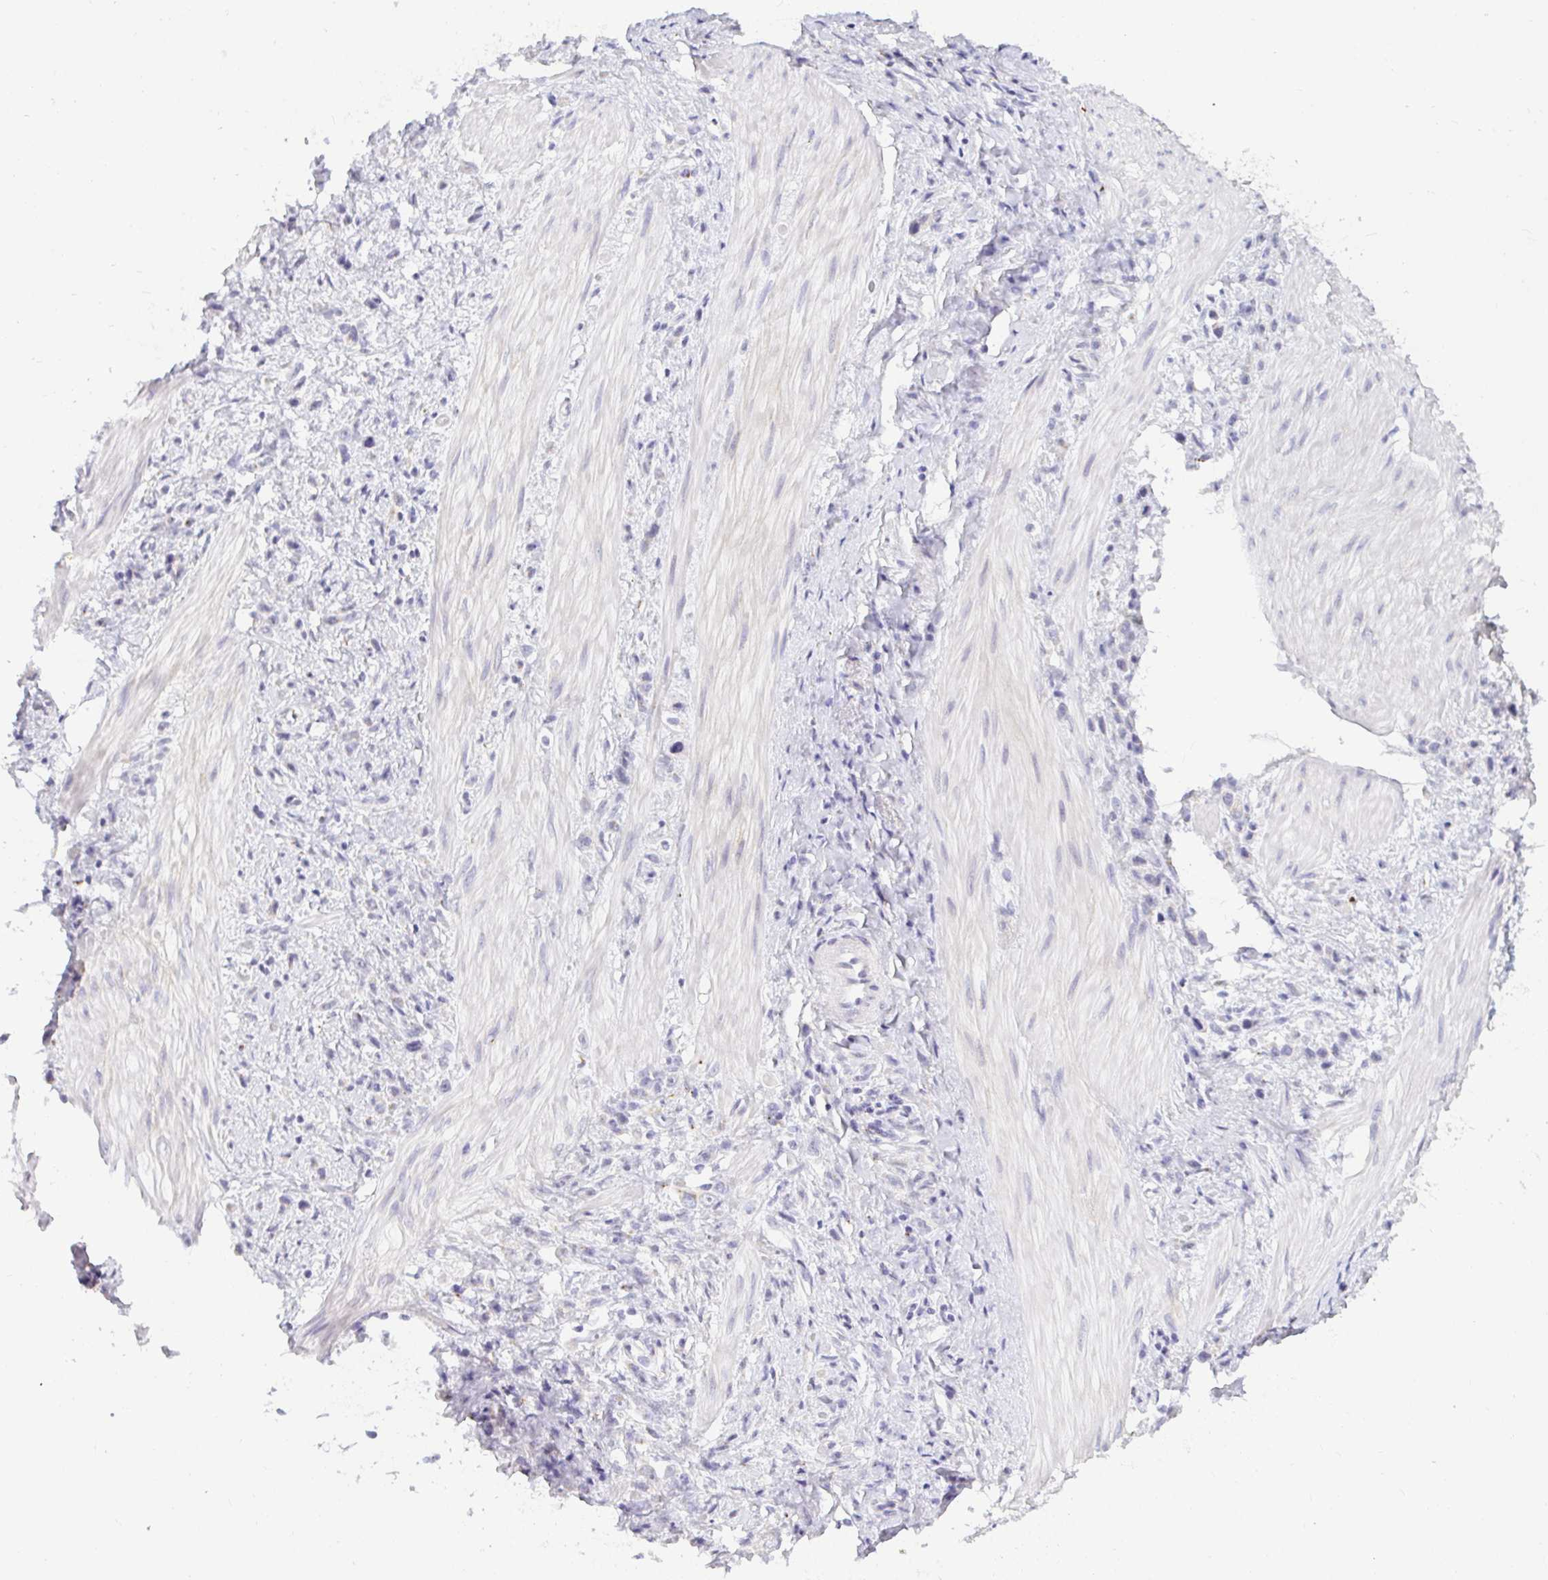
{"staining": {"intensity": "negative", "quantity": "none", "location": "none"}, "tissue": "stomach cancer", "cell_type": "Tumor cells", "image_type": "cancer", "snomed": [{"axis": "morphology", "description": "Adenocarcinoma, NOS"}, {"axis": "topography", "description": "Stomach"}], "caption": "Human adenocarcinoma (stomach) stained for a protein using IHC demonstrates no expression in tumor cells.", "gene": "OR51D1", "patient": {"sex": "male", "age": 47}}